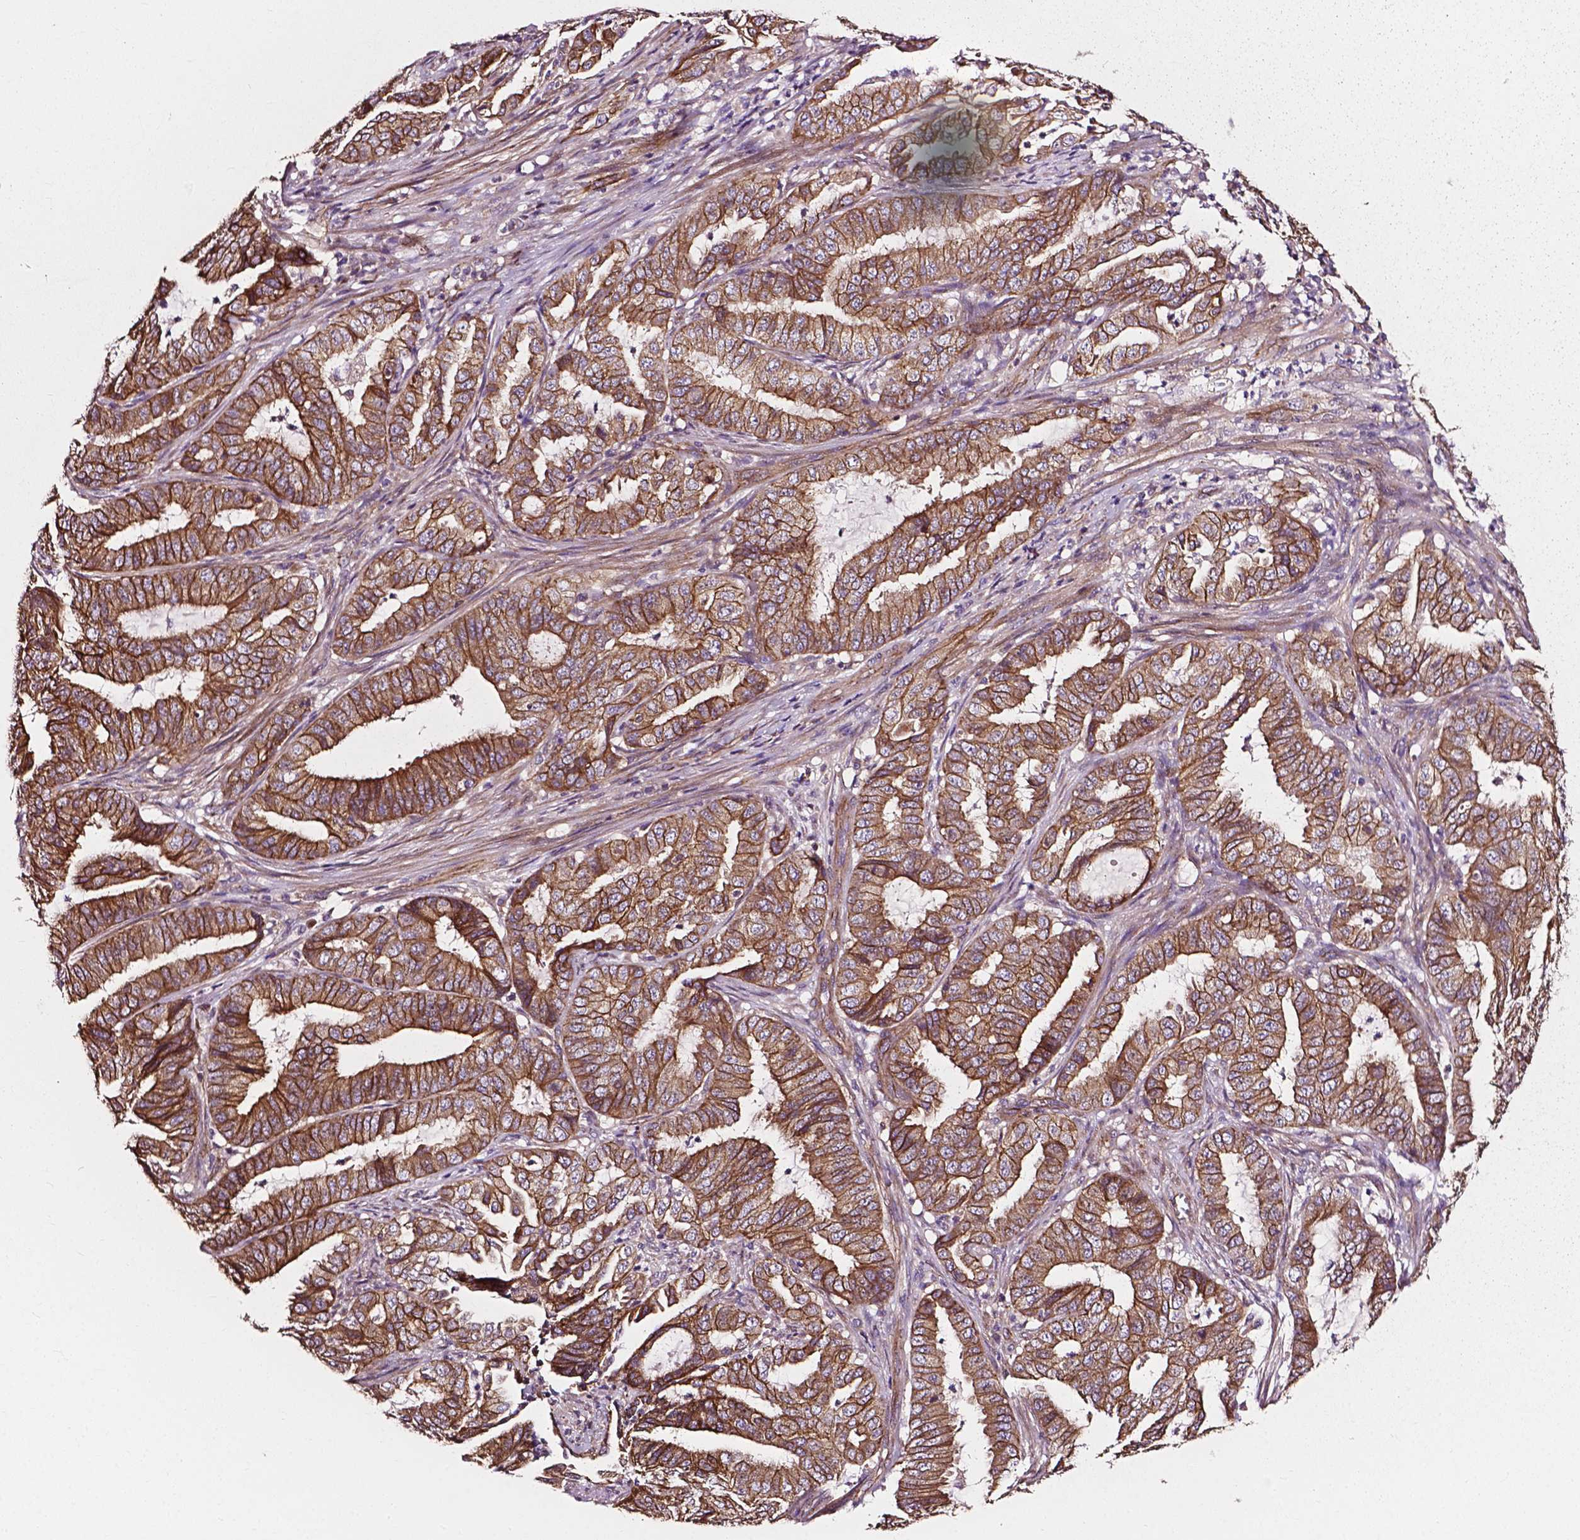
{"staining": {"intensity": "moderate", "quantity": ">75%", "location": "cytoplasmic/membranous"}, "tissue": "endometrial cancer", "cell_type": "Tumor cells", "image_type": "cancer", "snomed": [{"axis": "morphology", "description": "Adenocarcinoma, NOS"}, {"axis": "topography", "description": "Endometrium"}], "caption": "A medium amount of moderate cytoplasmic/membranous expression is appreciated in approximately >75% of tumor cells in adenocarcinoma (endometrial) tissue.", "gene": "ATG16L1", "patient": {"sex": "female", "age": 51}}